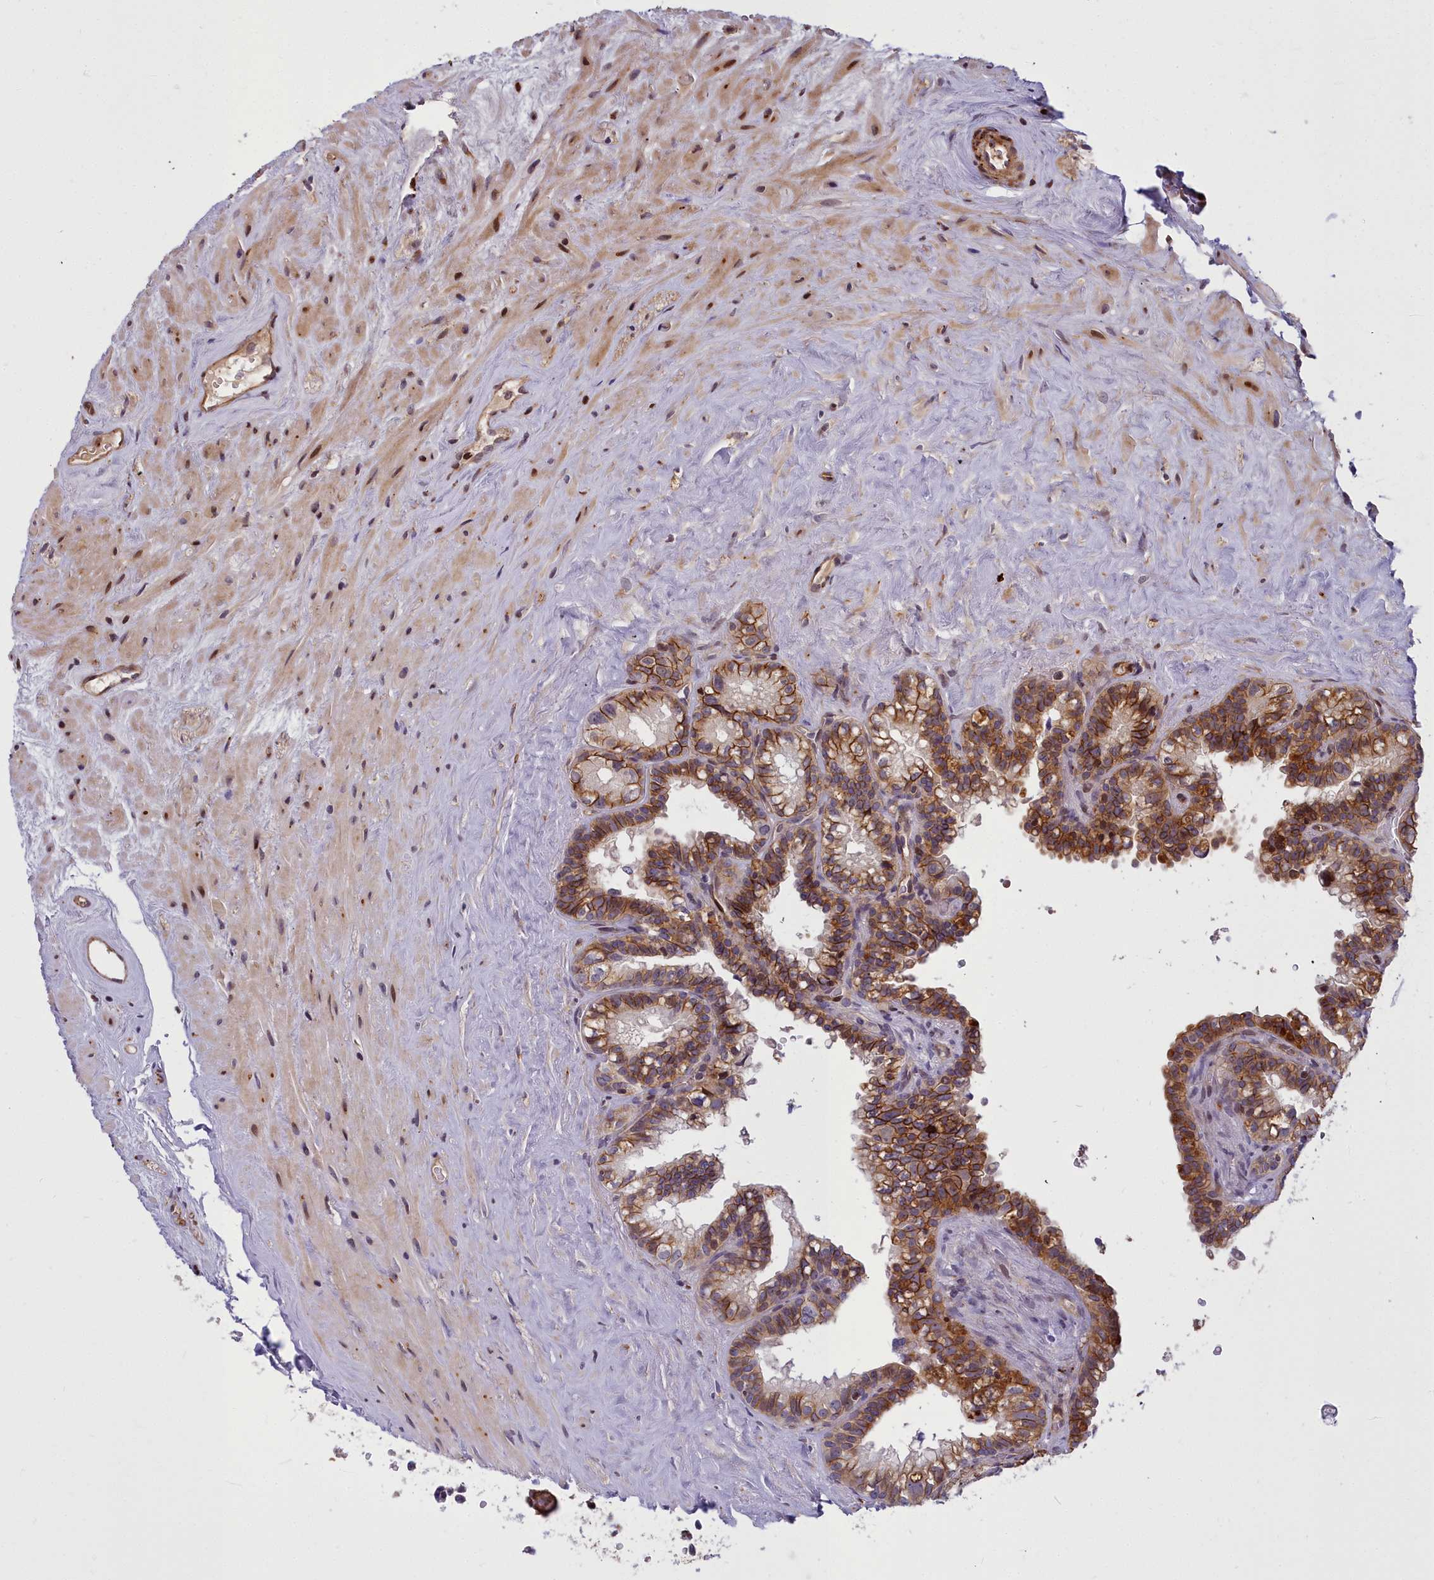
{"staining": {"intensity": "strong", "quantity": "25%-75%", "location": "cytoplasmic/membranous"}, "tissue": "seminal vesicle", "cell_type": "Glandular cells", "image_type": "normal", "snomed": [{"axis": "morphology", "description": "Normal tissue, NOS"}, {"axis": "topography", "description": "Prostate"}, {"axis": "topography", "description": "Seminal veicle"}], "caption": "Seminal vesicle stained with IHC demonstrates strong cytoplasmic/membranous positivity in about 25%-75% of glandular cells. The staining was performed using DAB (3,3'-diaminobenzidine) to visualize the protein expression in brown, while the nuclei were stained in blue with hematoxylin (Magnification: 20x).", "gene": "GLYATL3", "patient": {"sex": "male", "age": 79}}